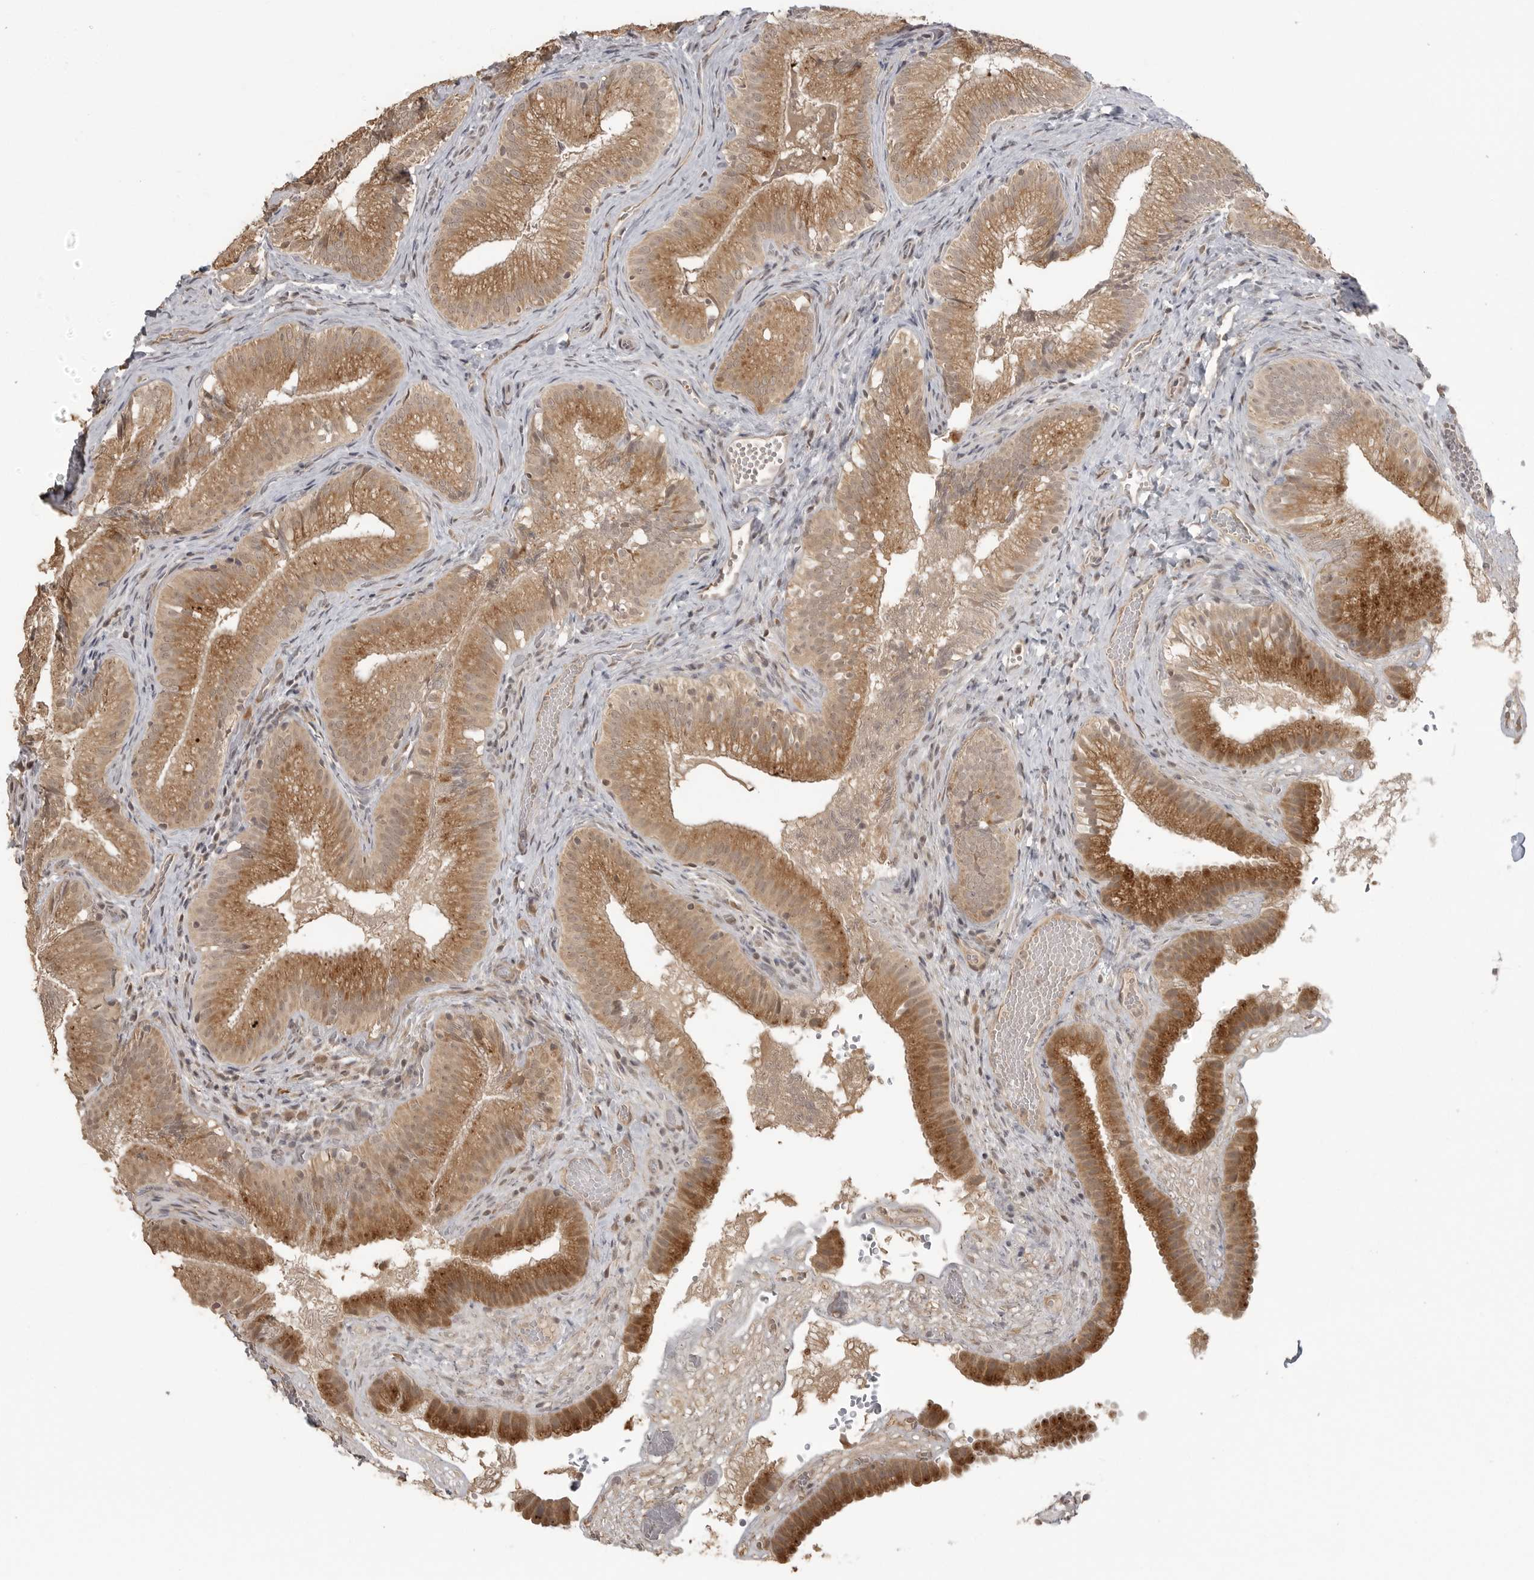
{"staining": {"intensity": "moderate", "quantity": ">75%", "location": "cytoplasmic/membranous"}, "tissue": "gallbladder", "cell_type": "Glandular cells", "image_type": "normal", "snomed": [{"axis": "morphology", "description": "Normal tissue, NOS"}, {"axis": "topography", "description": "Gallbladder"}], "caption": "The immunohistochemical stain shows moderate cytoplasmic/membranous positivity in glandular cells of unremarkable gallbladder.", "gene": "SMG8", "patient": {"sex": "female", "age": 30}}